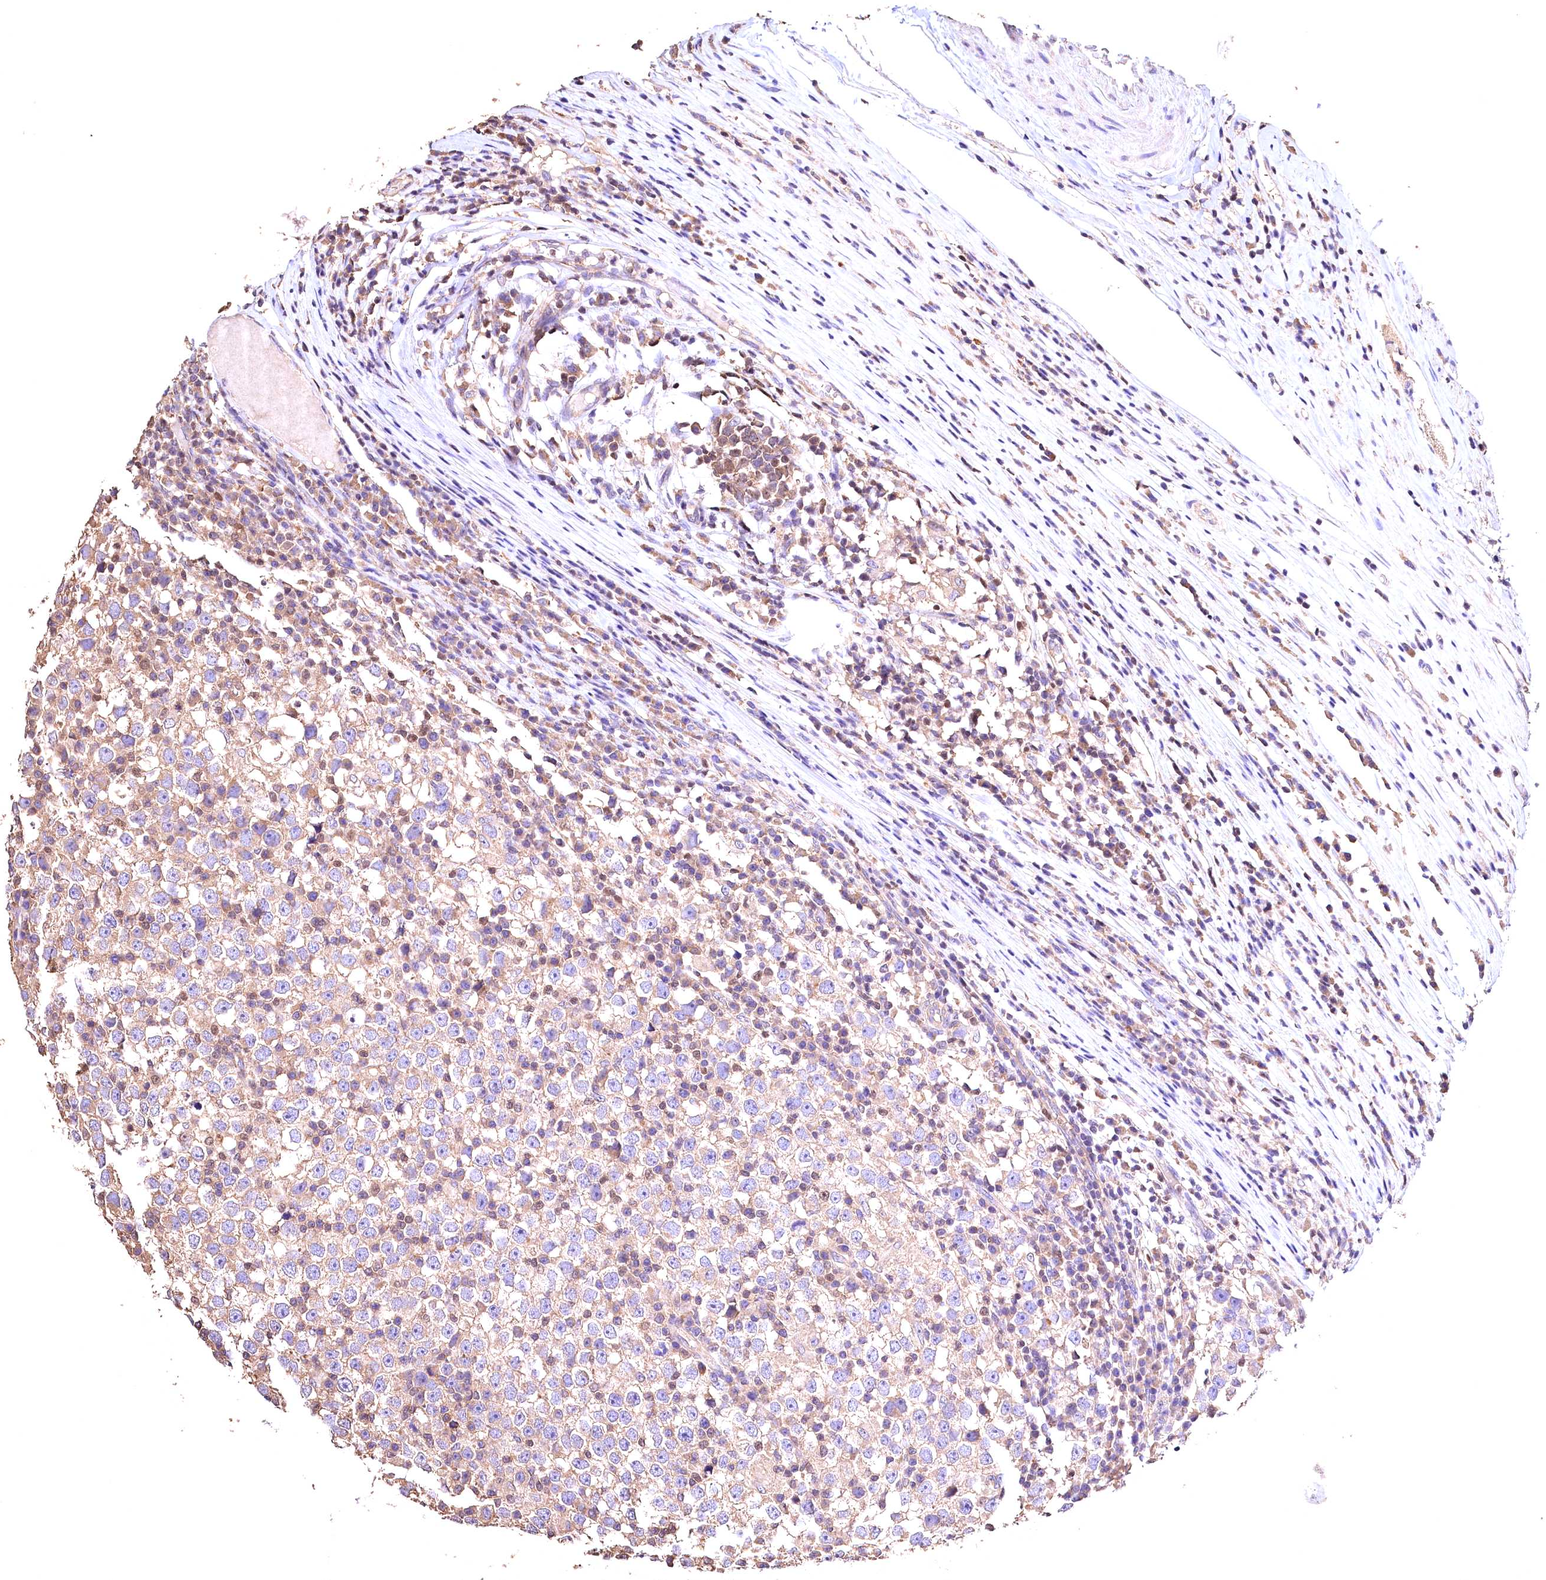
{"staining": {"intensity": "weak", "quantity": "25%-75%", "location": "cytoplasmic/membranous"}, "tissue": "testis cancer", "cell_type": "Tumor cells", "image_type": "cancer", "snomed": [{"axis": "morphology", "description": "Seminoma, NOS"}, {"axis": "topography", "description": "Testis"}], "caption": "Weak cytoplasmic/membranous protein staining is seen in approximately 25%-75% of tumor cells in testis cancer (seminoma). (Stains: DAB (3,3'-diaminobenzidine) in brown, nuclei in blue, Microscopy: brightfield microscopy at high magnification).", "gene": "OAS3", "patient": {"sex": "male", "age": 65}}